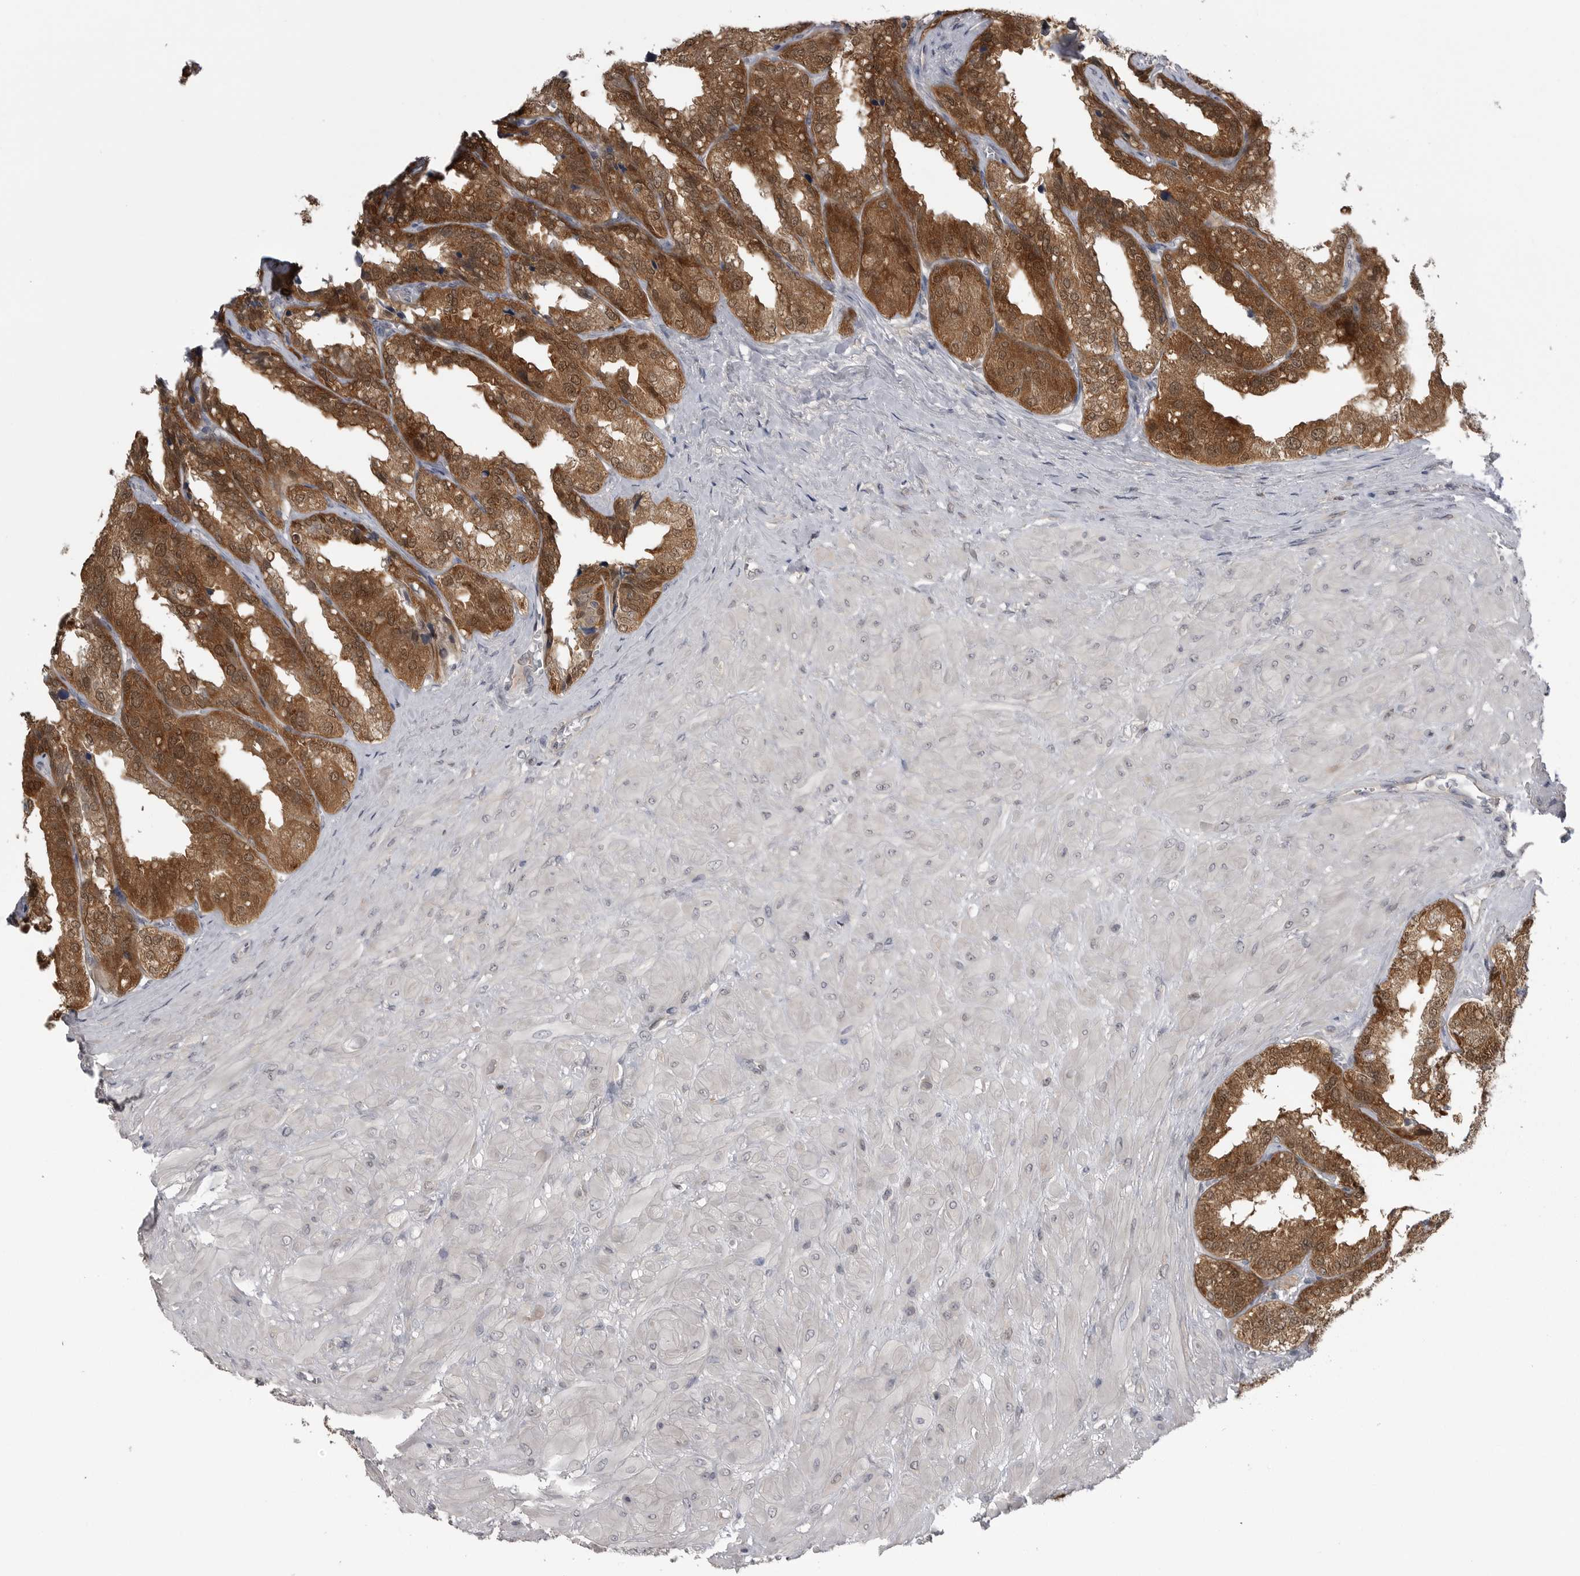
{"staining": {"intensity": "moderate", "quantity": ">75%", "location": "cytoplasmic/membranous,nuclear"}, "tissue": "seminal vesicle", "cell_type": "Glandular cells", "image_type": "normal", "snomed": [{"axis": "morphology", "description": "Normal tissue, NOS"}, {"axis": "topography", "description": "Prostate"}, {"axis": "topography", "description": "Seminal veicle"}], "caption": "Seminal vesicle stained for a protein (brown) reveals moderate cytoplasmic/membranous,nuclear positive positivity in approximately >75% of glandular cells.", "gene": "MAPK13", "patient": {"sex": "male", "age": 51}}